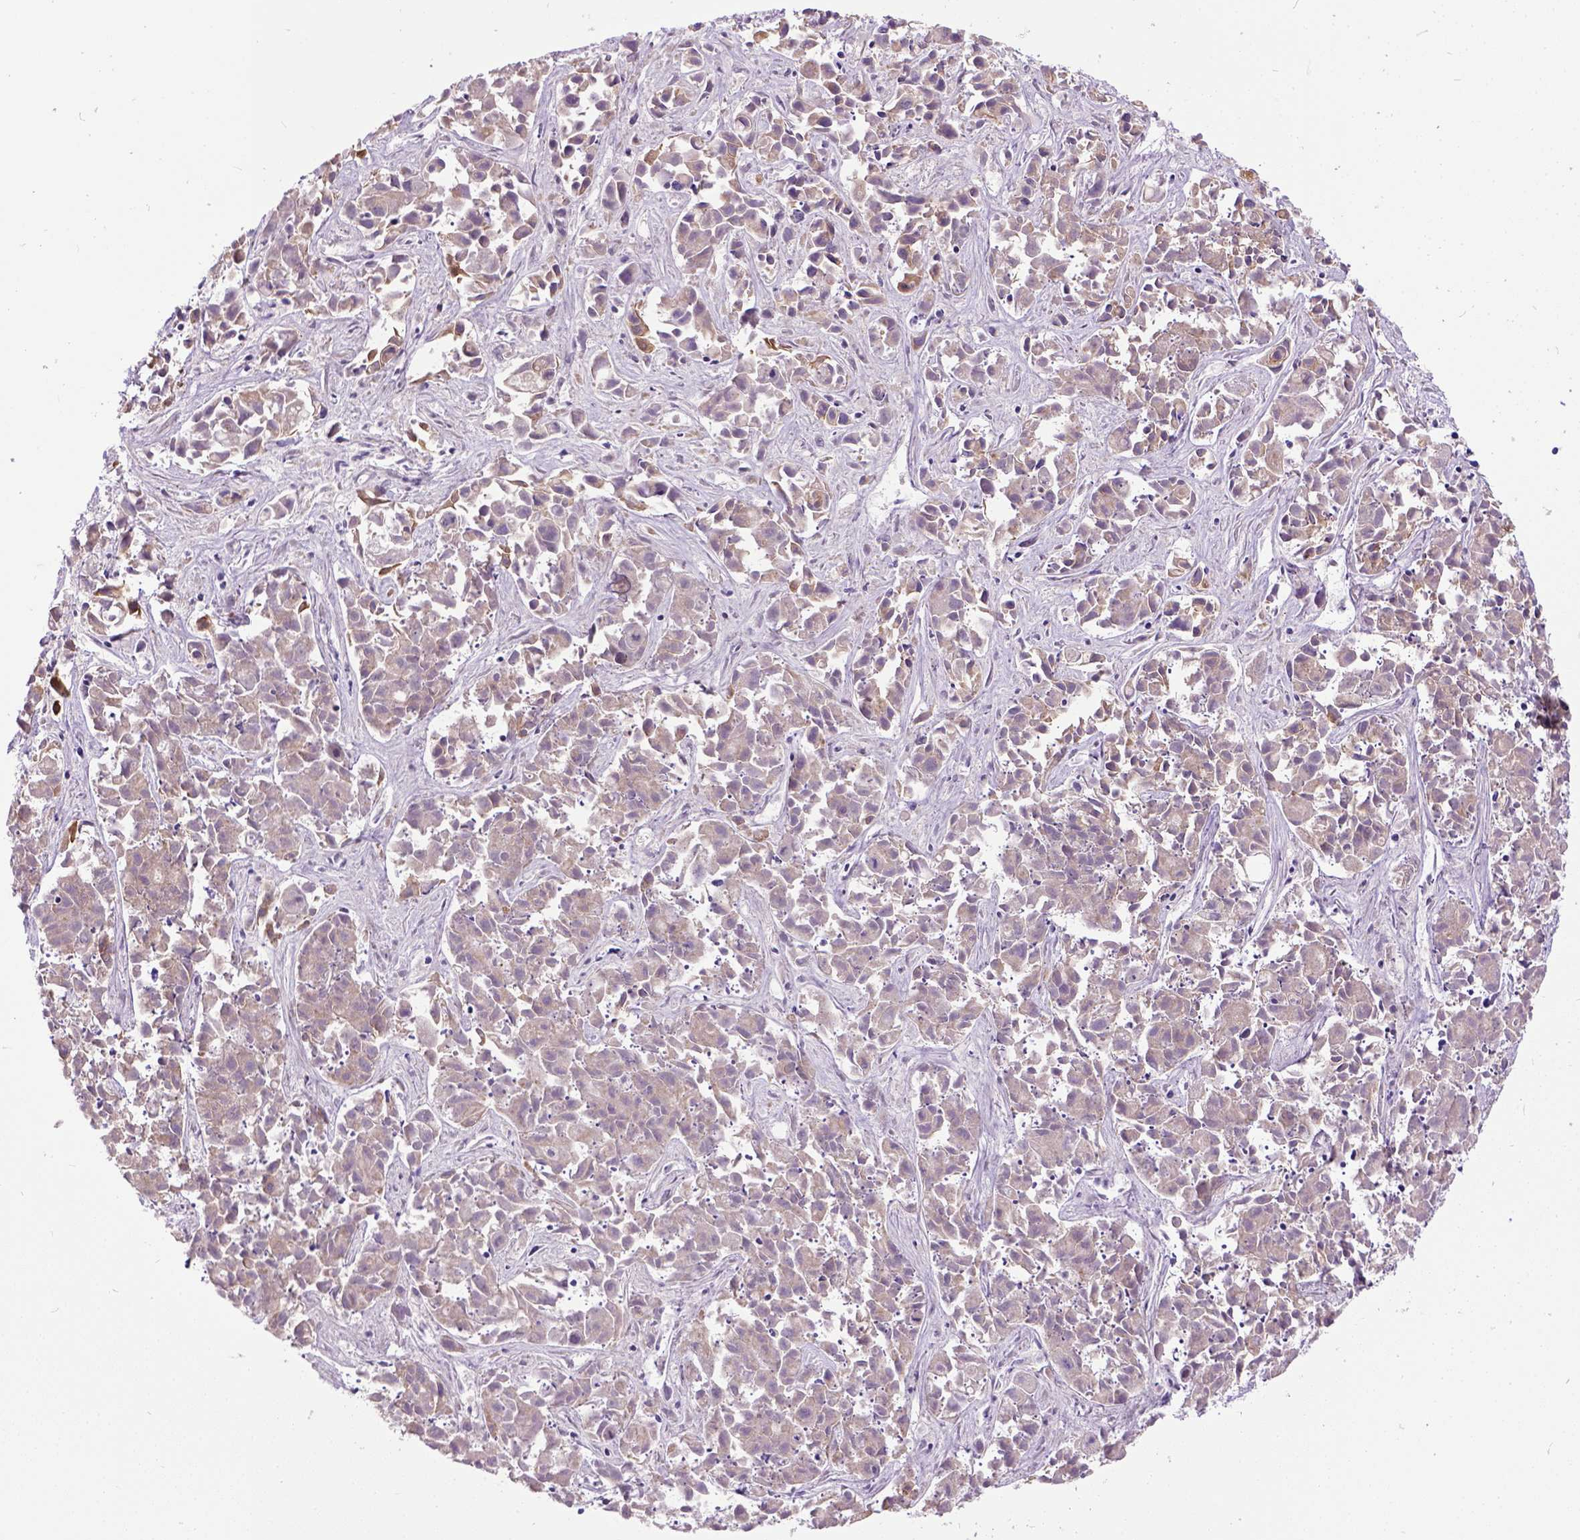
{"staining": {"intensity": "weak", "quantity": ">75%", "location": "cytoplasmic/membranous"}, "tissue": "liver cancer", "cell_type": "Tumor cells", "image_type": "cancer", "snomed": [{"axis": "morphology", "description": "Cholangiocarcinoma"}, {"axis": "topography", "description": "Liver"}], "caption": "A brown stain highlights weak cytoplasmic/membranous positivity of a protein in liver cancer (cholangiocarcinoma) tumor cells.", "gene": "NEK5", "patient": {"sex": "female", "age": 81}}